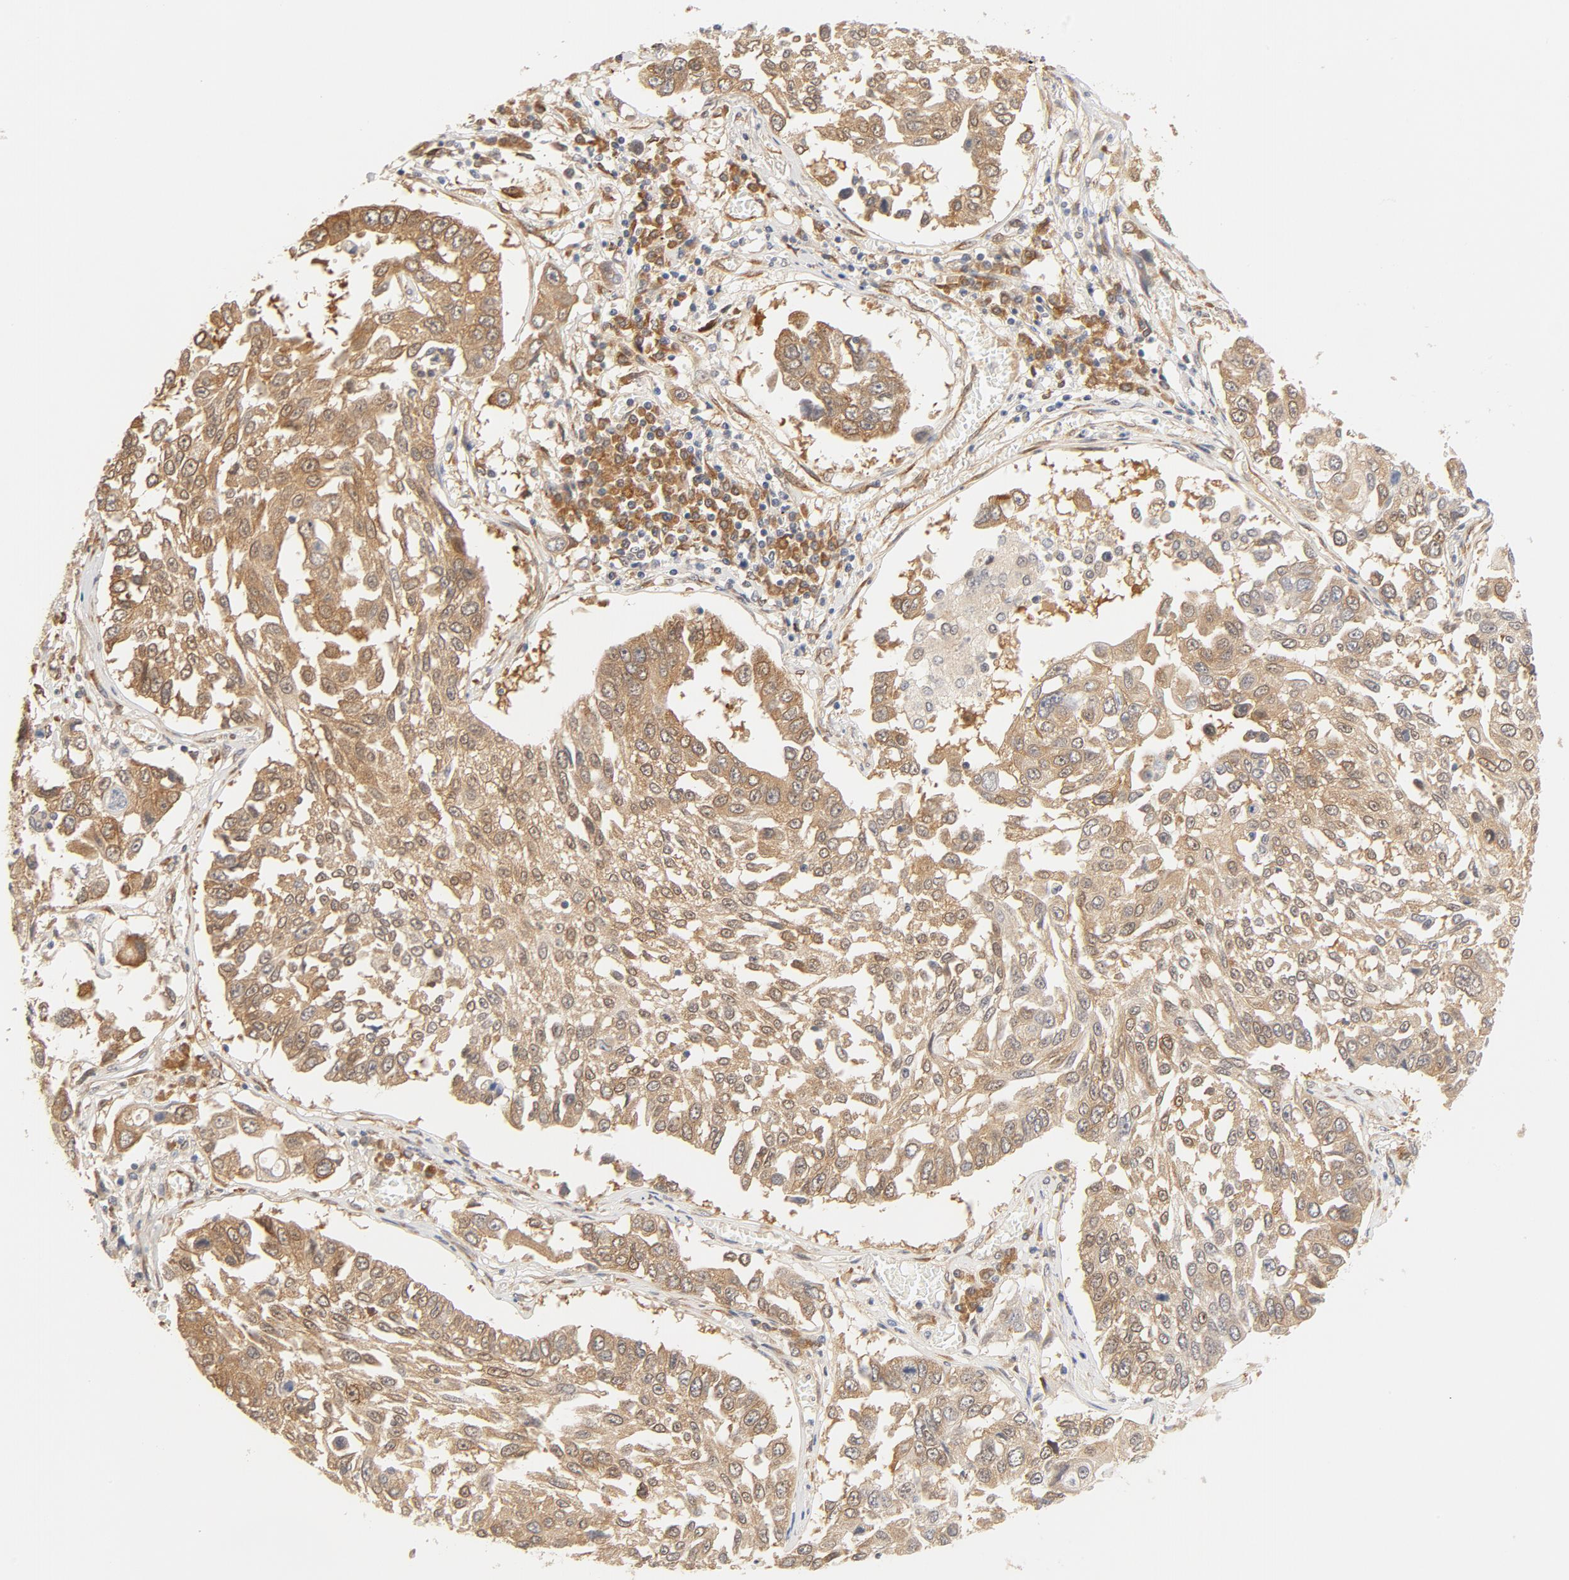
{"staining": {"intensity": "moderate", "quantity": ">75%", "location": "cytoplasmic/membranous"}, "tissue": "lung cancer", "cell_type": "Tumor cells", "image_type": "cancer", "snomed": [{"axis": "morphology", "description": "Squamous cell carcinoma, NOS"}, {"axis": "topography", "description": "Lung"}], "caption": "Lung cancer (squamous cell carcinoma) stained for a protein (brown) displays moderate cytoplasmic/membranous positive positivity in approximately >75% of tumor cells.", "gene": "EIF4E", "patient": {"sex": "male", "age": 71}}